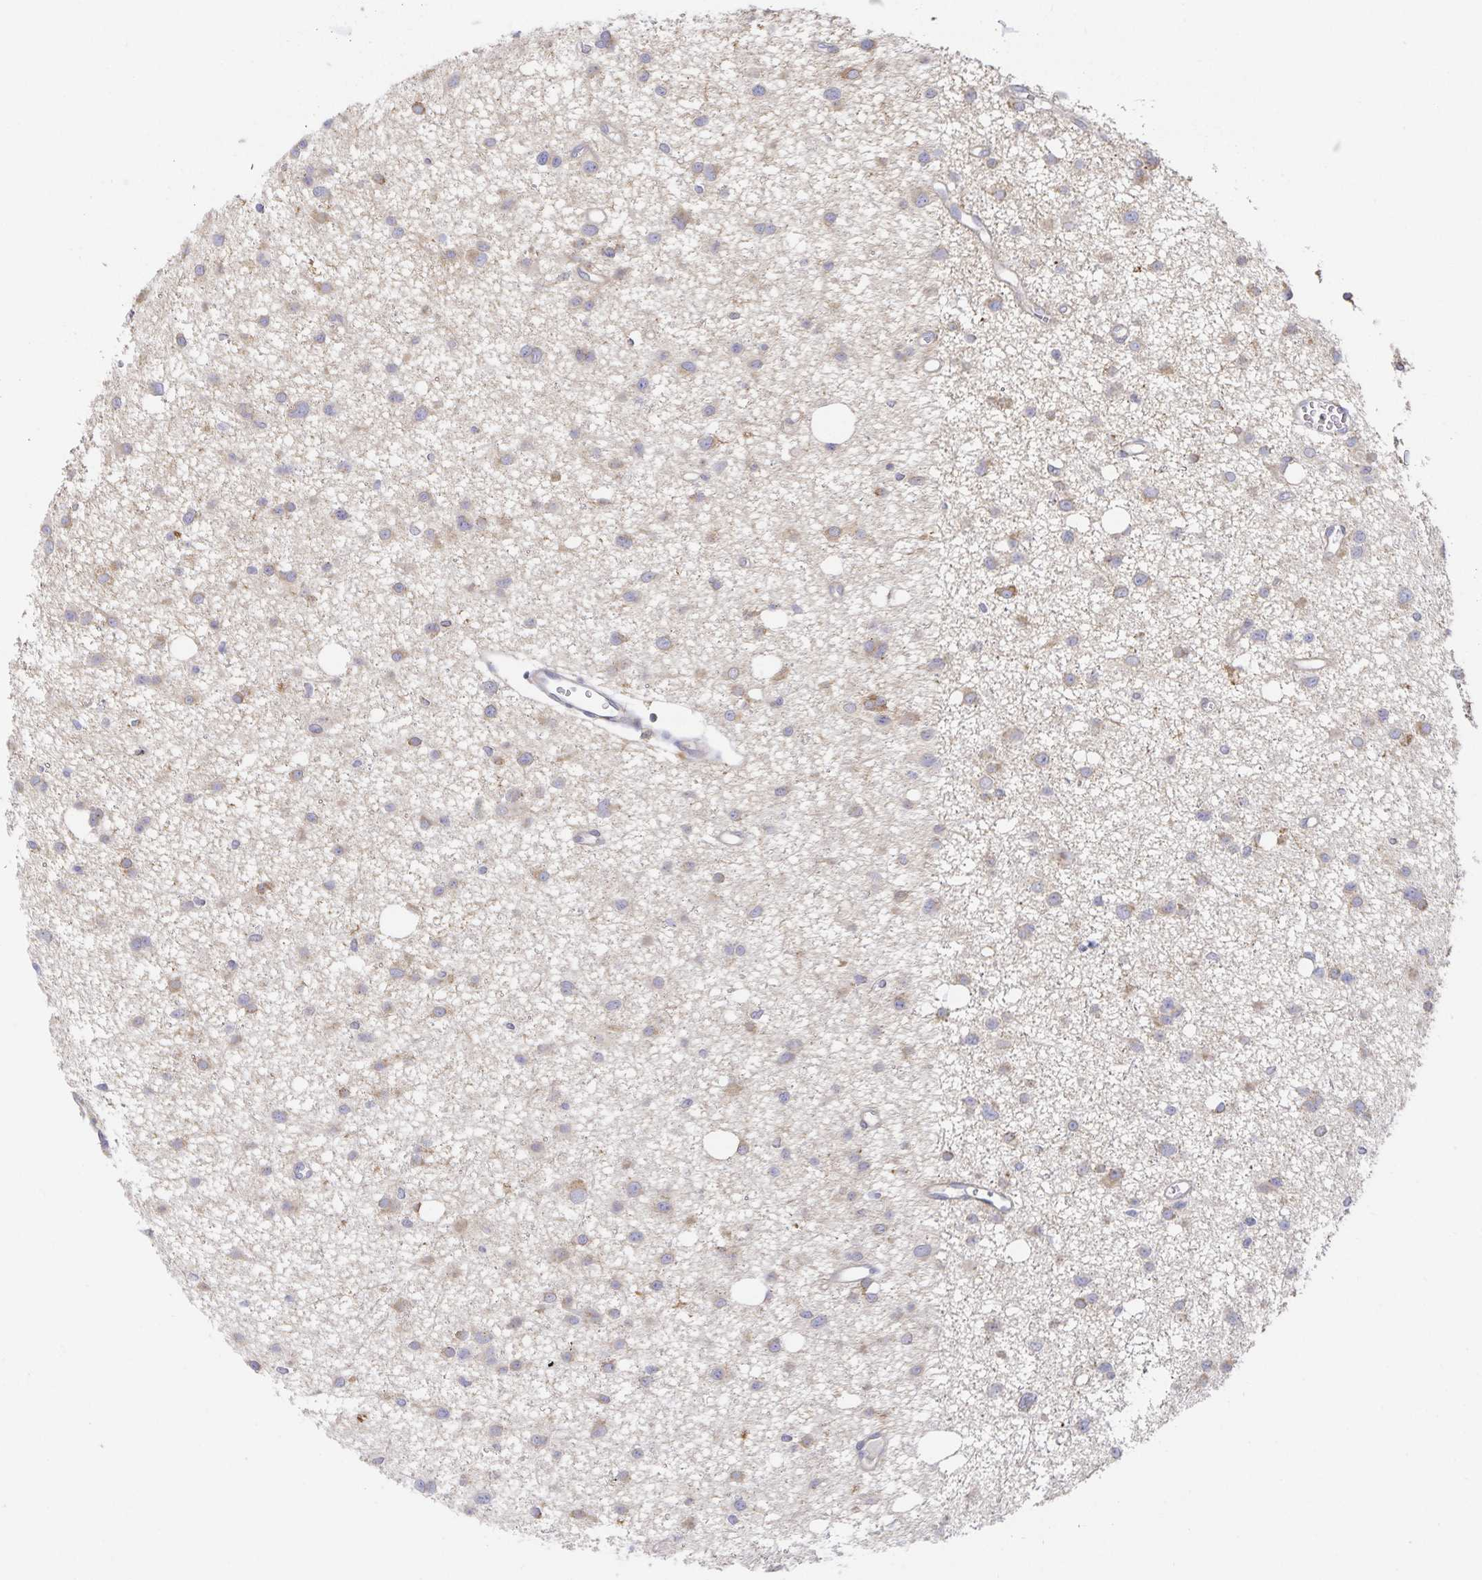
{"staining": {"intensity": "weak", "quantity": "25%-75%", "location": "cytoplasmic/membranous"}, "tissue": "glioma", "cell_type": "Tumor cells", "image_type": "cancer", "snomed": [{"axis": "morphology", "description": "Glioma, malignant, High grade"}, {"axis": "topography", "description": "Brain"}], "caption": "Tumor cells exhibit weak cytoplasmic/membranous expression in approximately 25%-75% of cells in malignant high-grade glioma. (Stains: DAB in brown, nuclei in blue, Microscopy: brightfield microscopy at high magnification).", "gene": "NOMO1", "patient": {"sex": "male", "age": 23}}